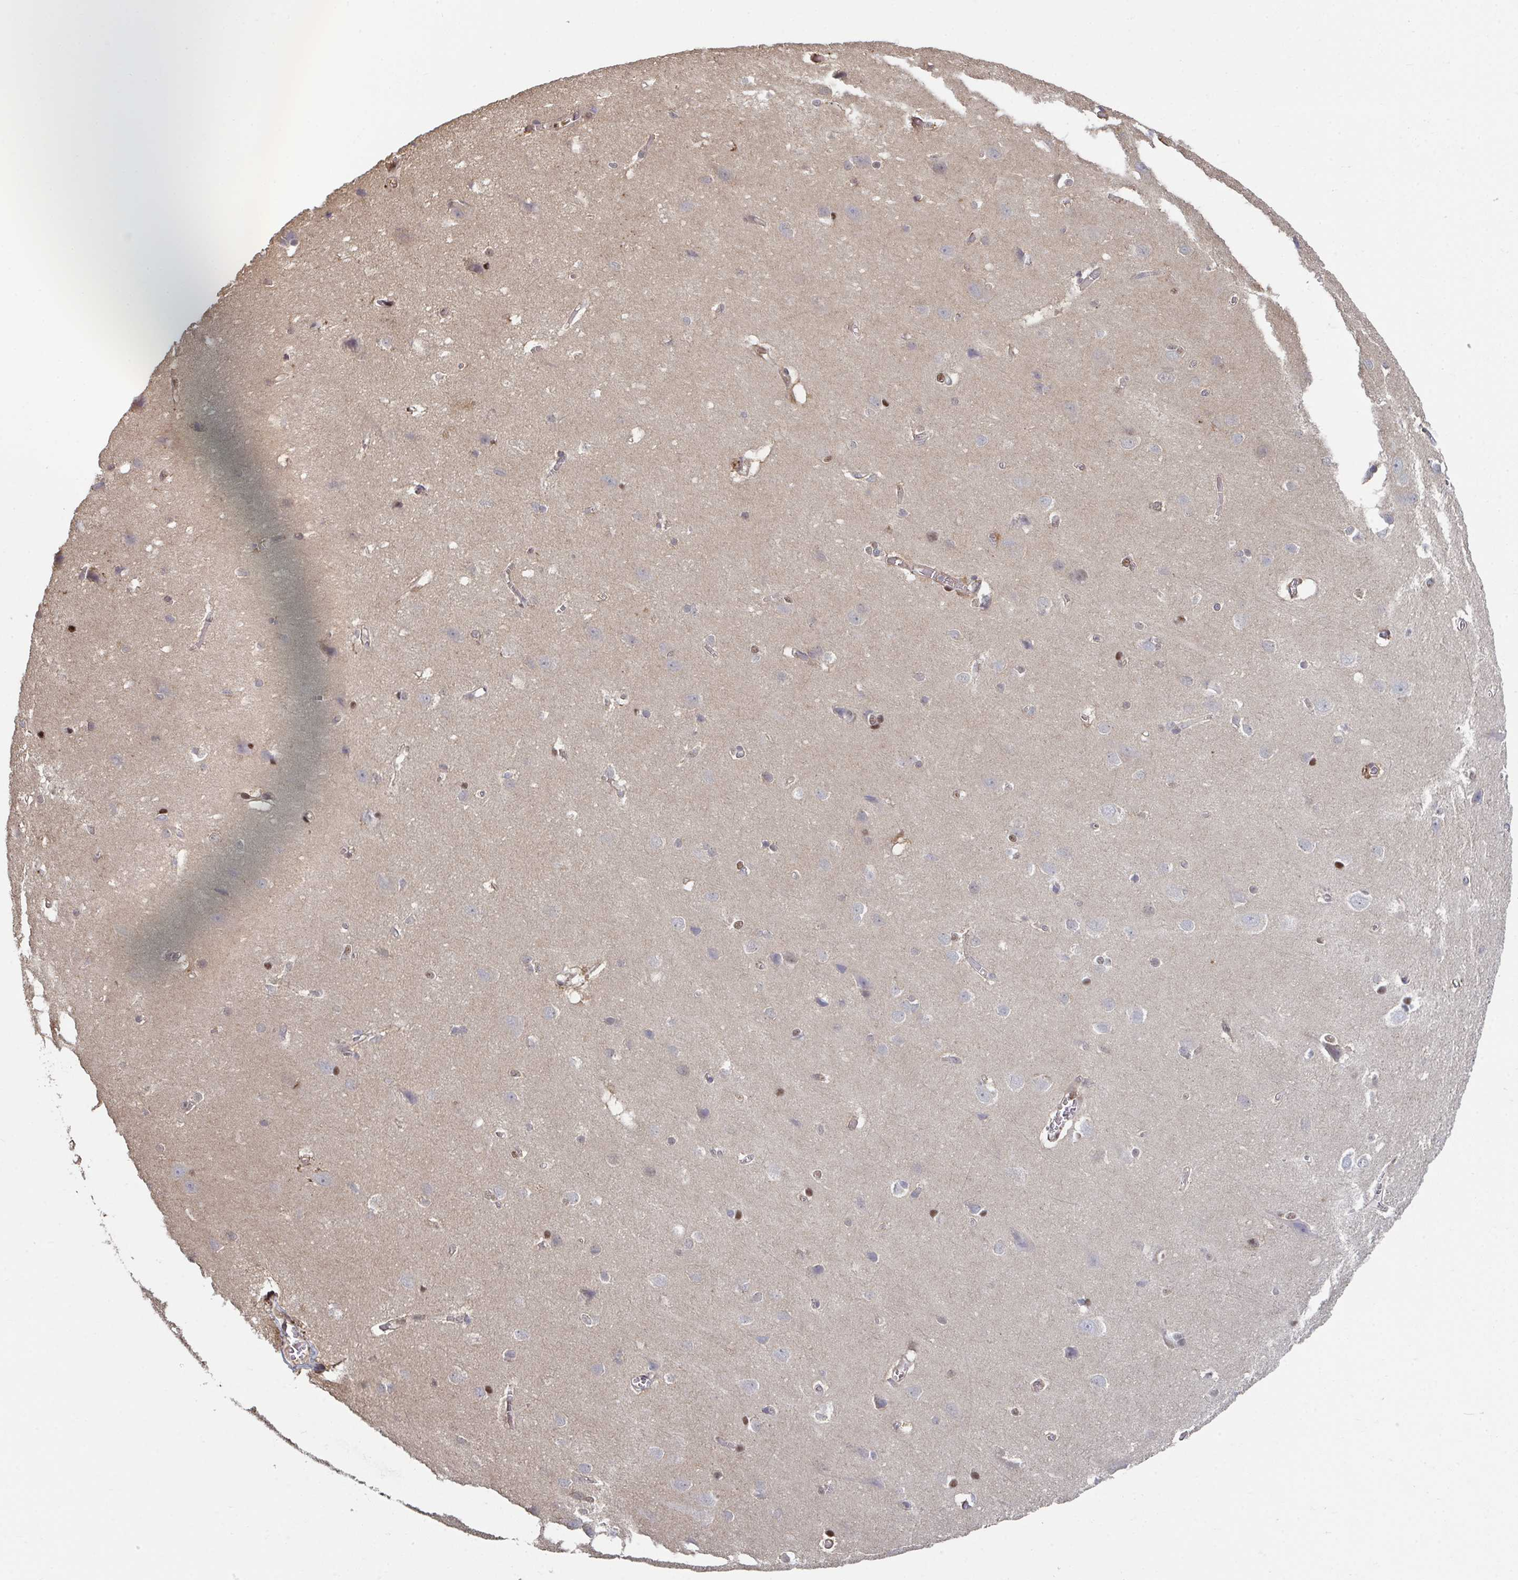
{"staining": {"intensity": "moderate", "quantity": ">75%", "location": "nuclear"}, "tissue": "cerebral cortex", "cell_type": "Endothelial cells", "image_type": "normal", "snomed": [{"axis": "morphology", "description": "Normal tissue, NOS"}, {"axis": "topography", "description": "Cerebral cortex"}], "caption": "Immunohistochemical staining of unremarkable cerebral cortex reveals medium levels of moderate nuclear positivity in approximately >75% of endothelial cells.", "gene": "ACD", "patient": {"sex": "male", "age": 37}}